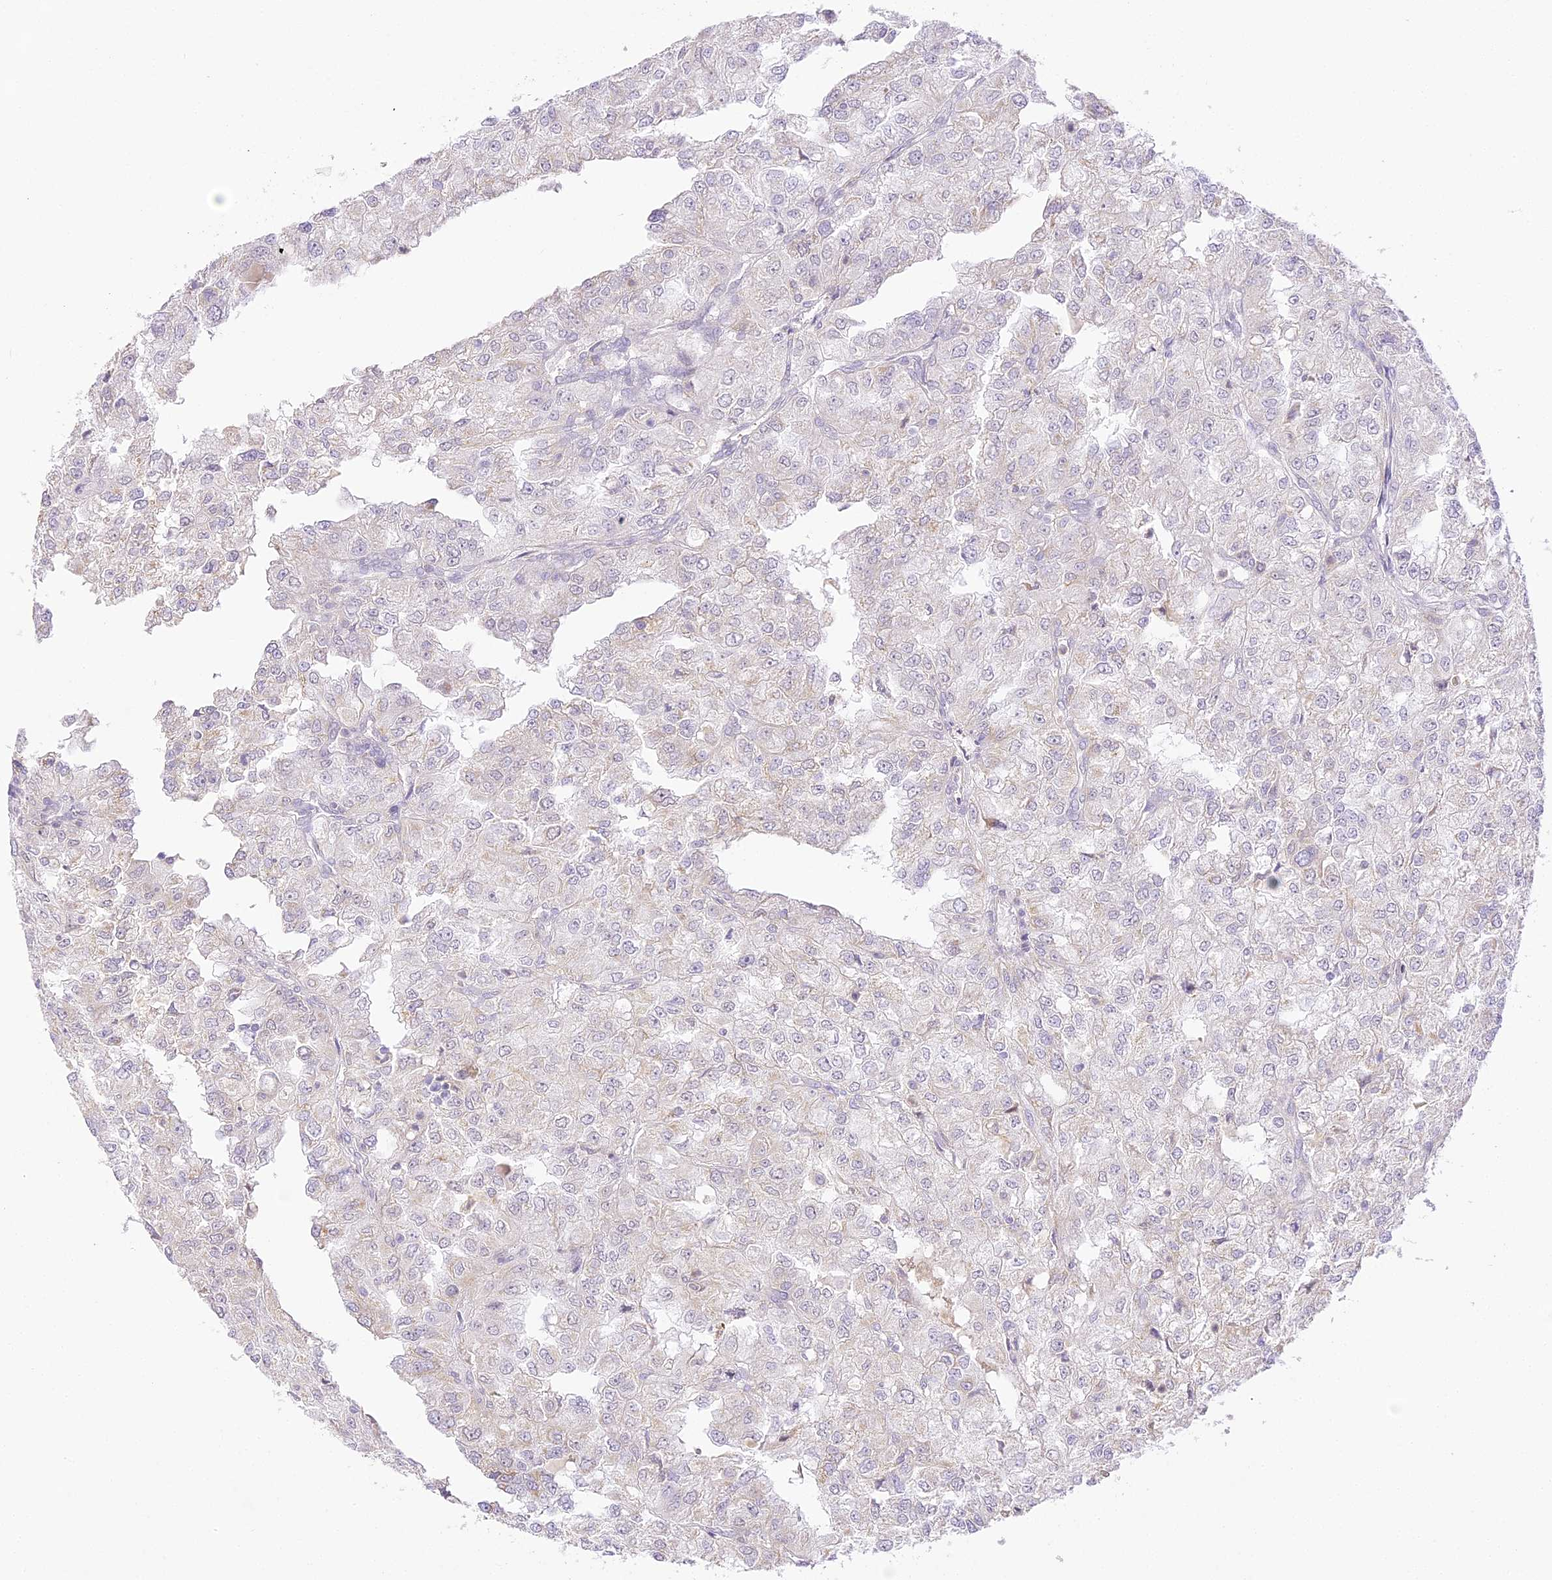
{"staining": {"intensity": "negative", "quantity": "none", "location": "none"}, "tissue": "renal cancer", "cell_type": "Tumor cells", "image_type": "cancer", "snomed": [{"axis": "morphology", "description": "Adenocarcinoma, NOS"}, {"axis": "topography", "description": "Kidney"}], "caption": "Histopathology image shows no significant protein positivity in tumor cells of renal adenocarcinoma.", "gene": "CCDC30", "patient": {"sex": "female", "age": 54}}